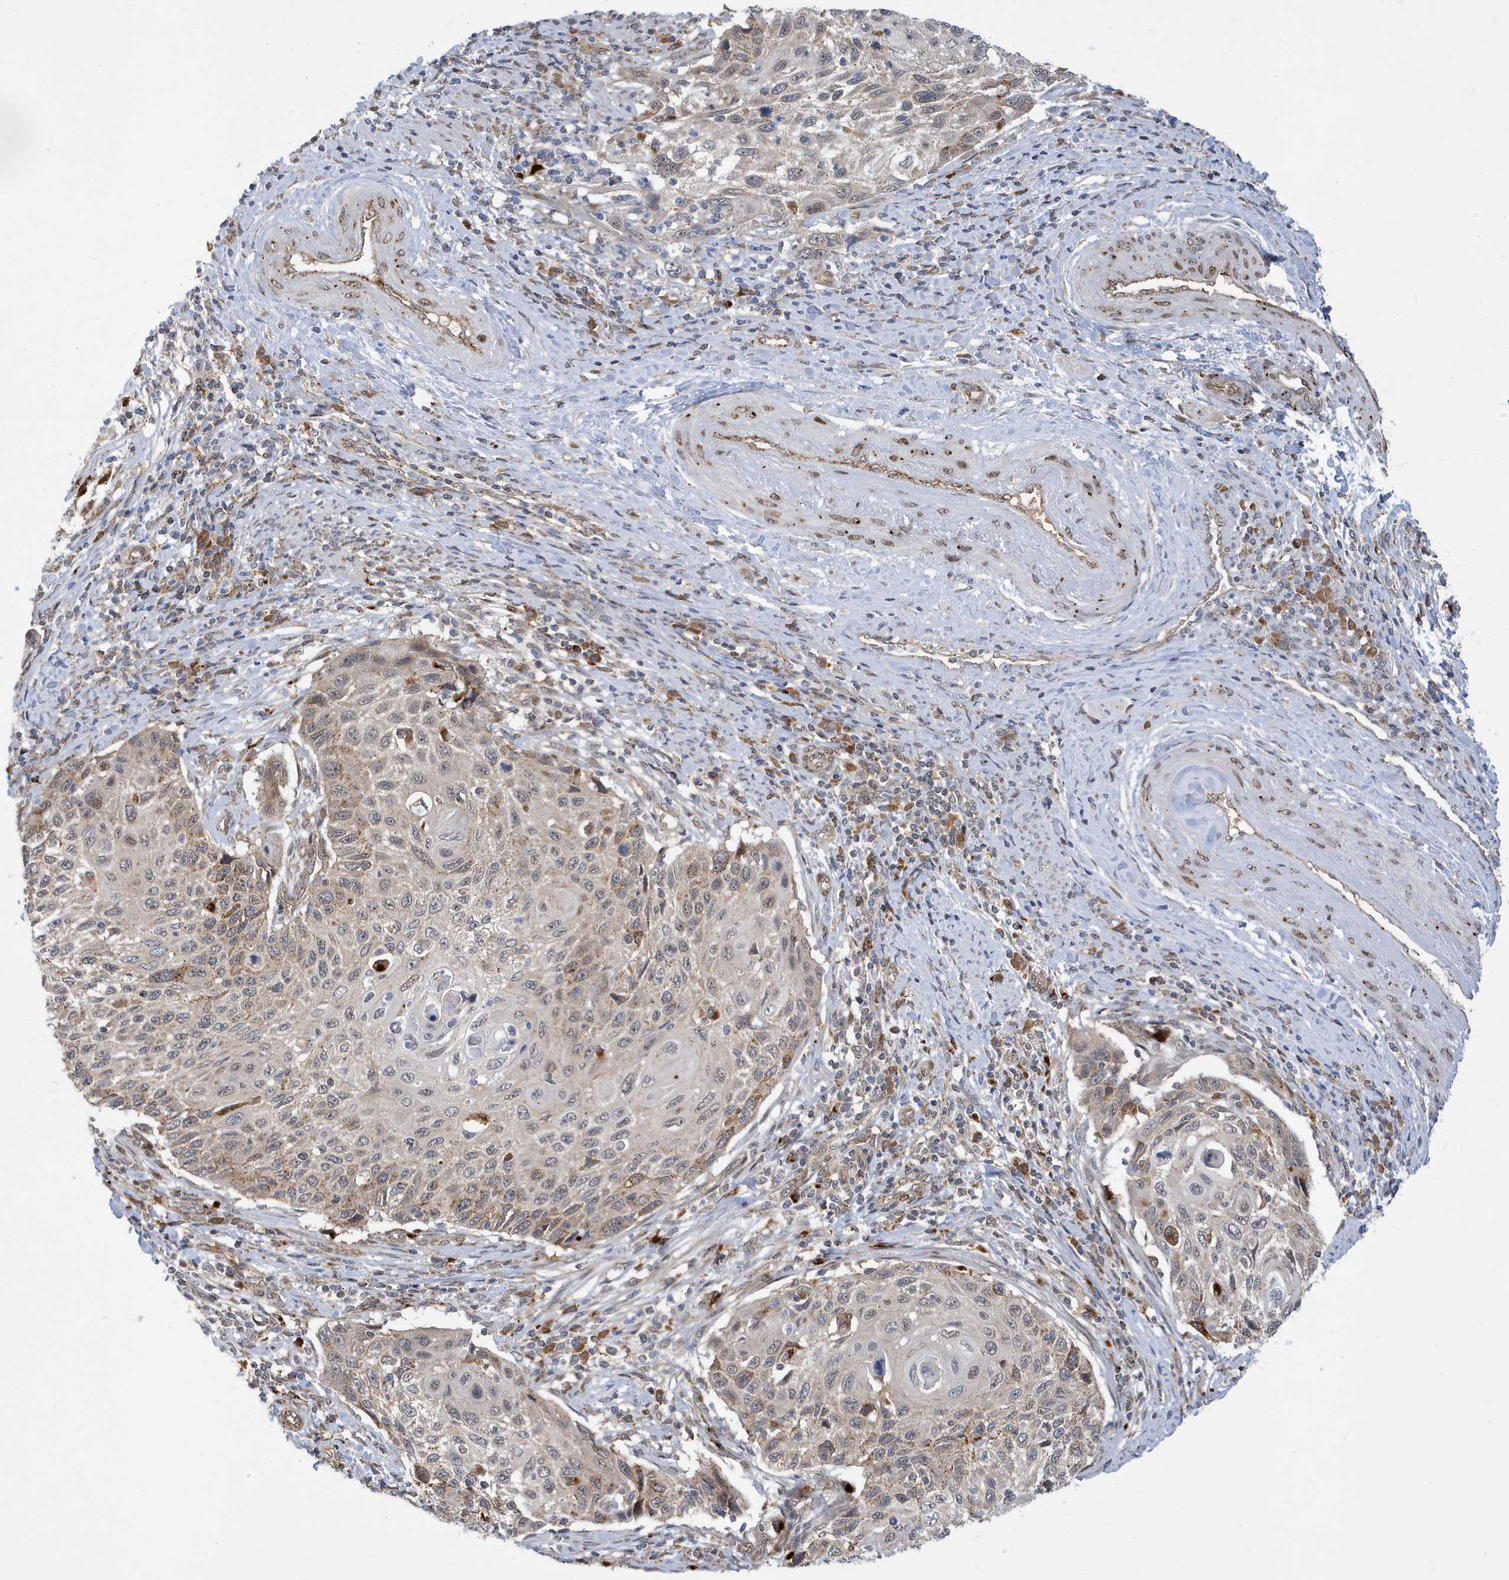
{"staining": {"intensity": "weak", "quantity": "25%-75%", "location": "cytoplasmic/membranous"}, "tissue": "cervical cancer", "cell_type": "Tumor cells", "image_type": "cancer", "snomed": [{"axis": "morphology", "description": "Squamous cell carcinoma, NOS"}, {"axis": "topography", "description": "Cervix"}], "caption": "A micrograph of squamous cell carcinoma (cervical) stained for a protein shows weak cytoplasmic/membranous brown staining in tumor cells.", "gene": "ZNF507", "patient": {"sex": "female", "age": 70}}